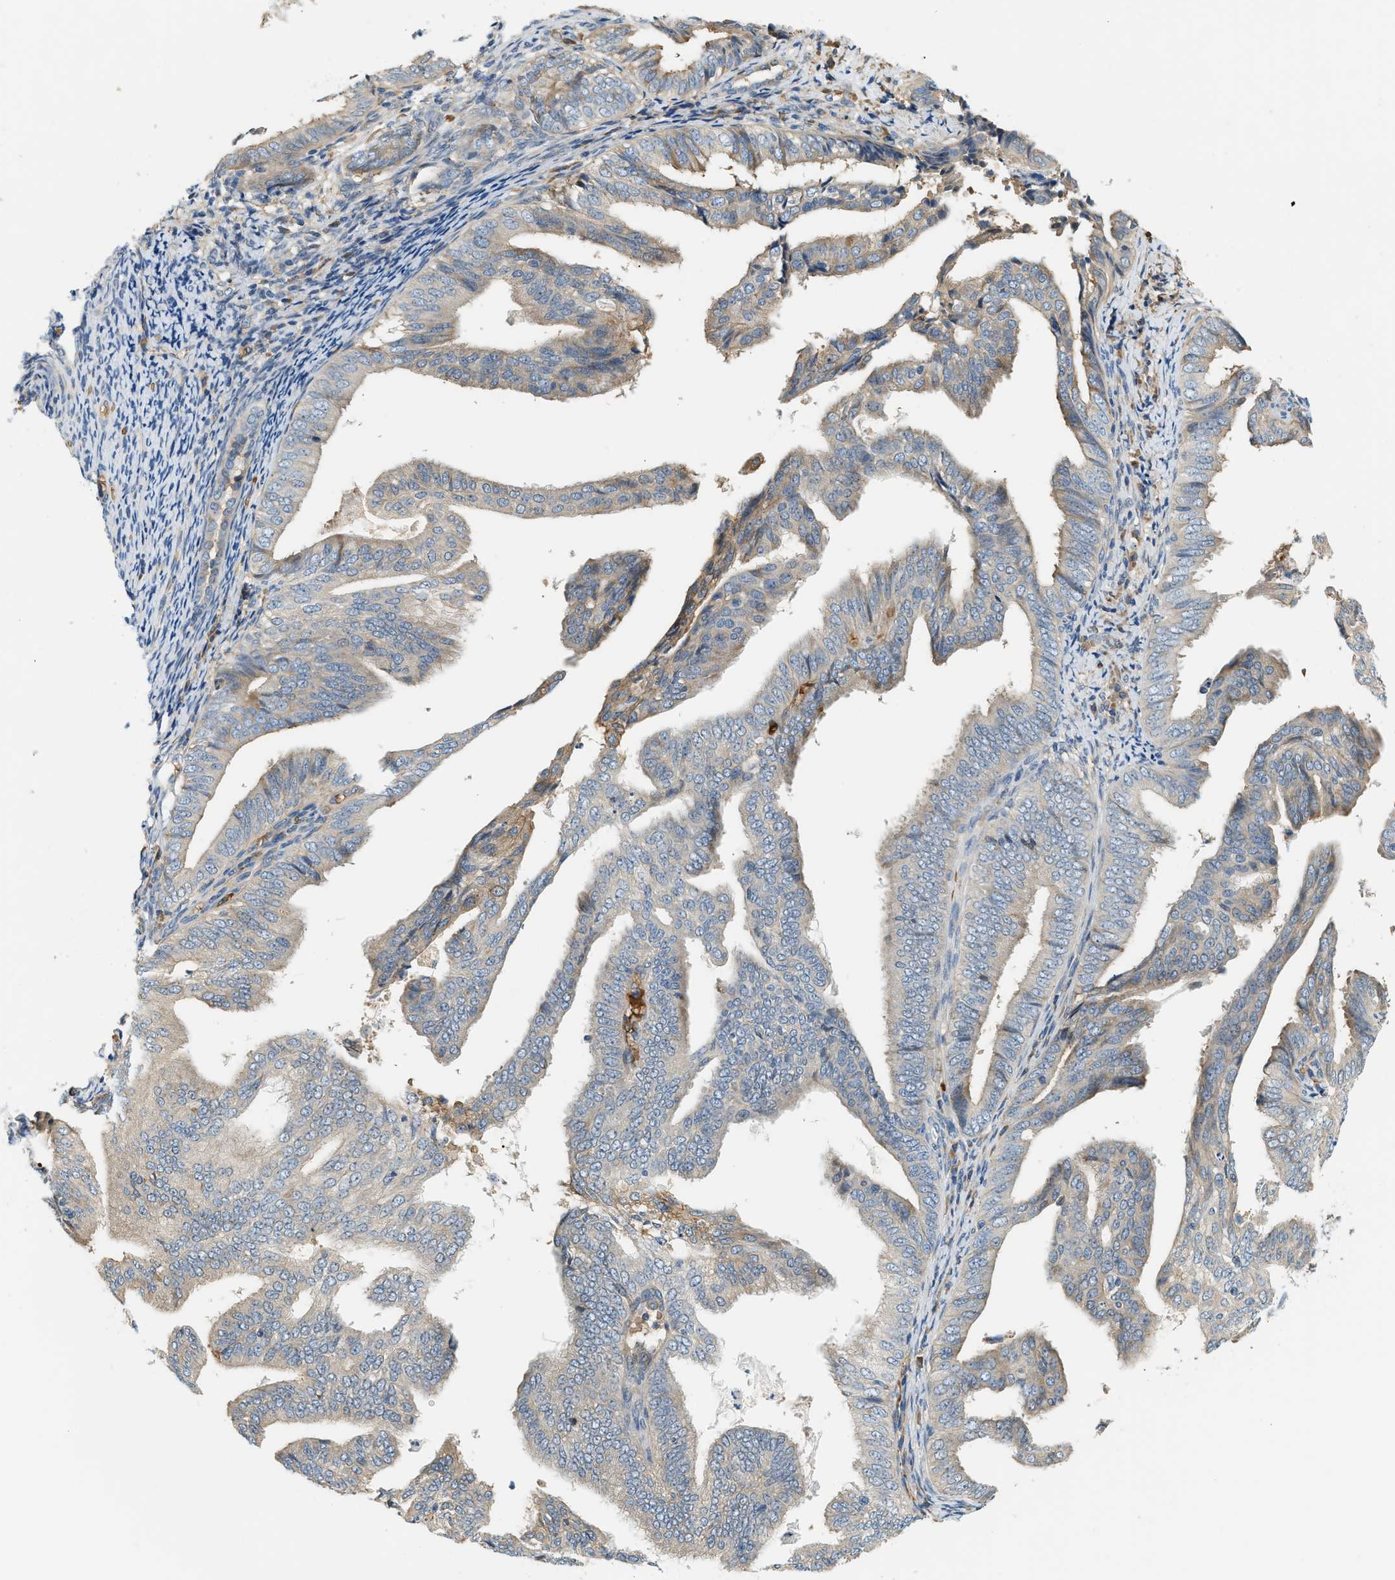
{"staining": {"intensity": "weak", "quantity": "<25%", "location": "cytoplasmic/membranous"}, "tissue": "endometrial cancer", "cell_type": "Tumor cells", "image_type": "cancer", "snomed": [{"axis": "morphology", "description": "Adenocarcinoma, NOS"}, {"axis": "topography", "description": "Endometrium"}], "caption": "A photomicrograph of endometrial adenocarcinoma stained for a protein reveals no brown staining in tumor cells.", "gene": "CYTH2", "patient": {"sex": "female", "age": 58}}